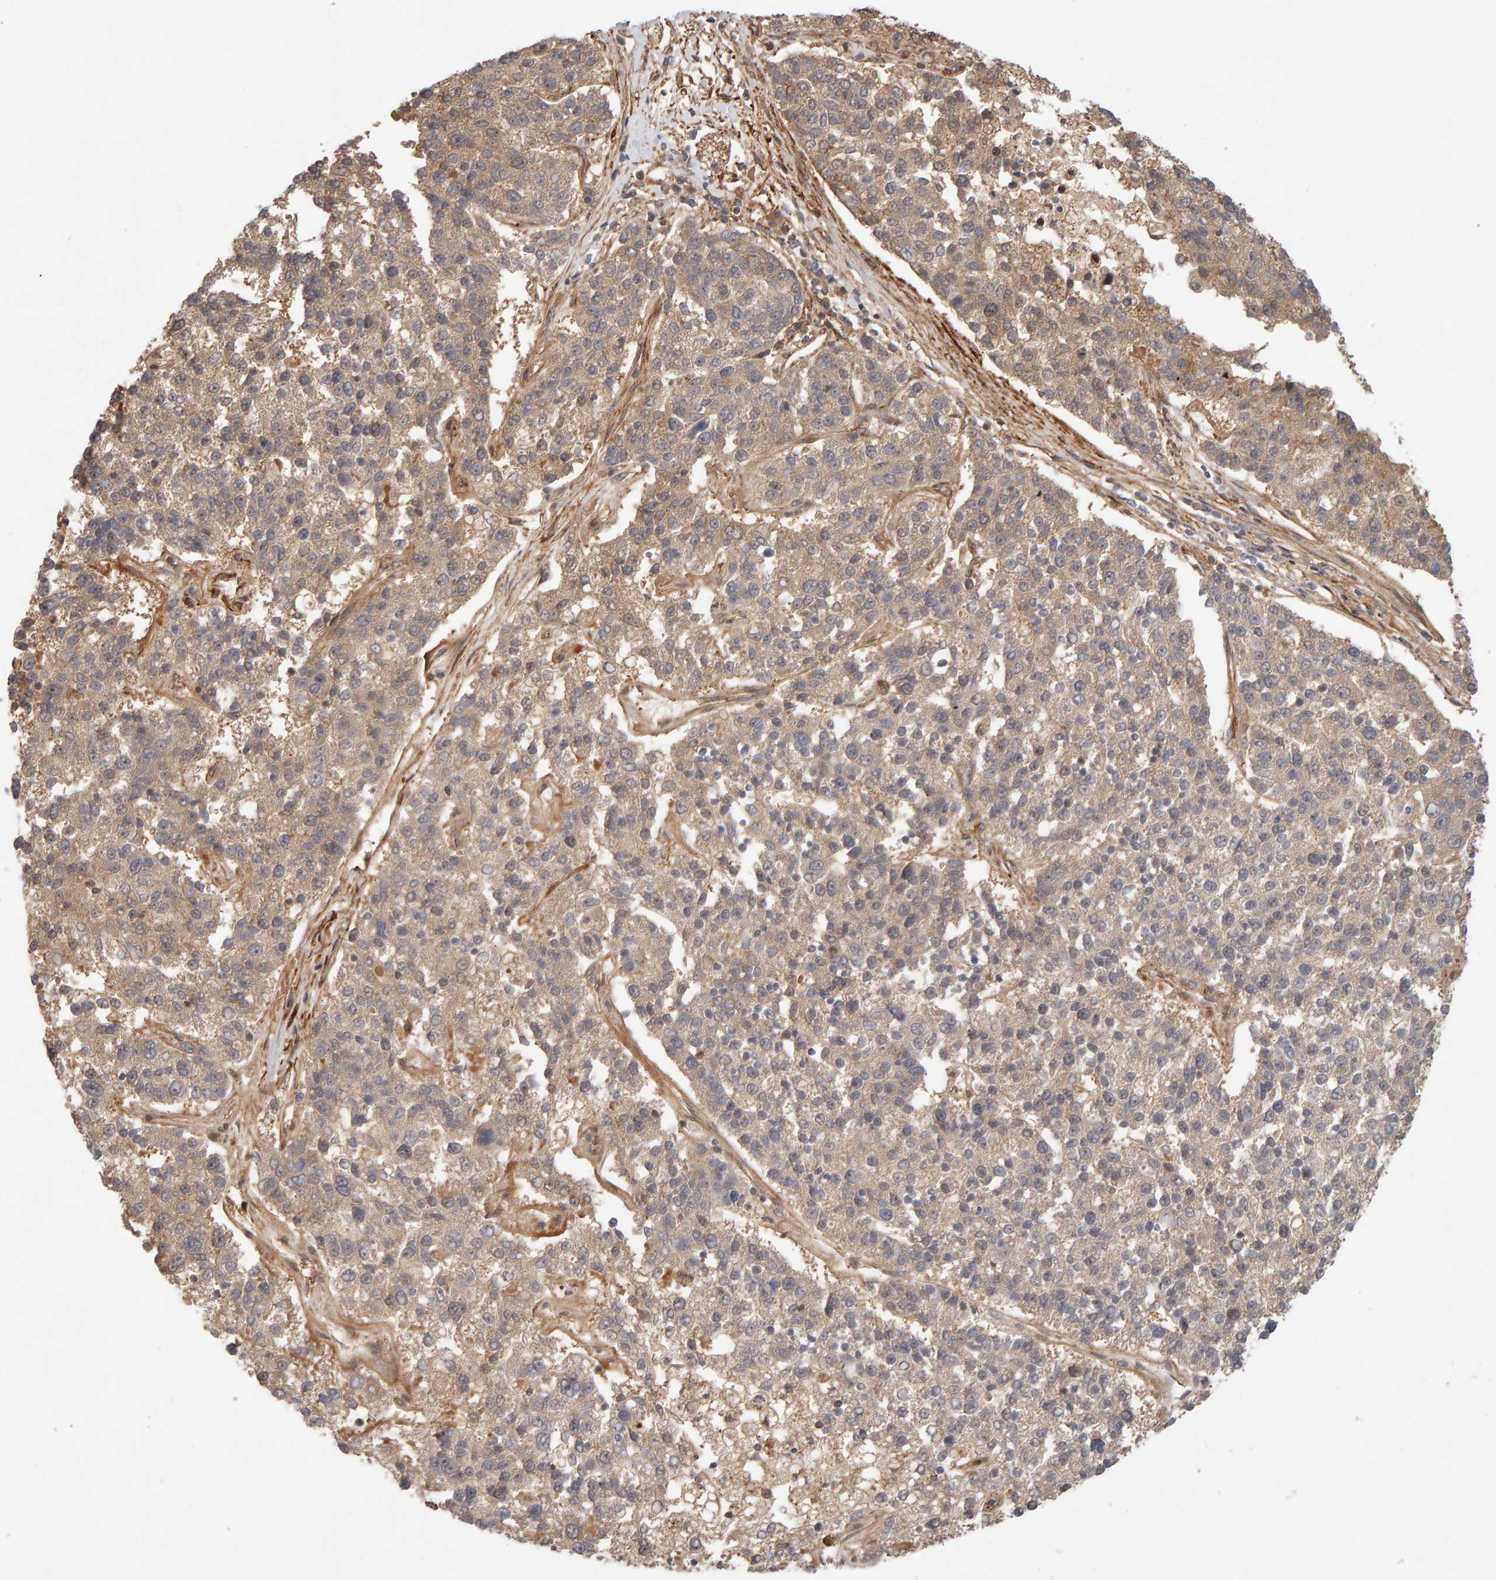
{"staining": {"intensity": "weak", "quantity": ">75%", "location": "cytoplasmic/membranous"}, "tissue": "pancreatic cancer", "cell_type": "Tumor cells", "image_type": "cancer", "snomed": [{"axis": "morphology", "description": "Adenocarcinoma, NOS"}, {"axis": "topography", "description": "Pancreas"}], "caption": "The immunohistochemical stain shows weak cytoplasmic/membranous expression in tumor cells of adenocarcinoma (pancreatic) tissue. (DAB = brown stain, brightfield microscopy at high magnification).", "gene": "SYNRG", "patient": {"sex": "female", "age": 61}}